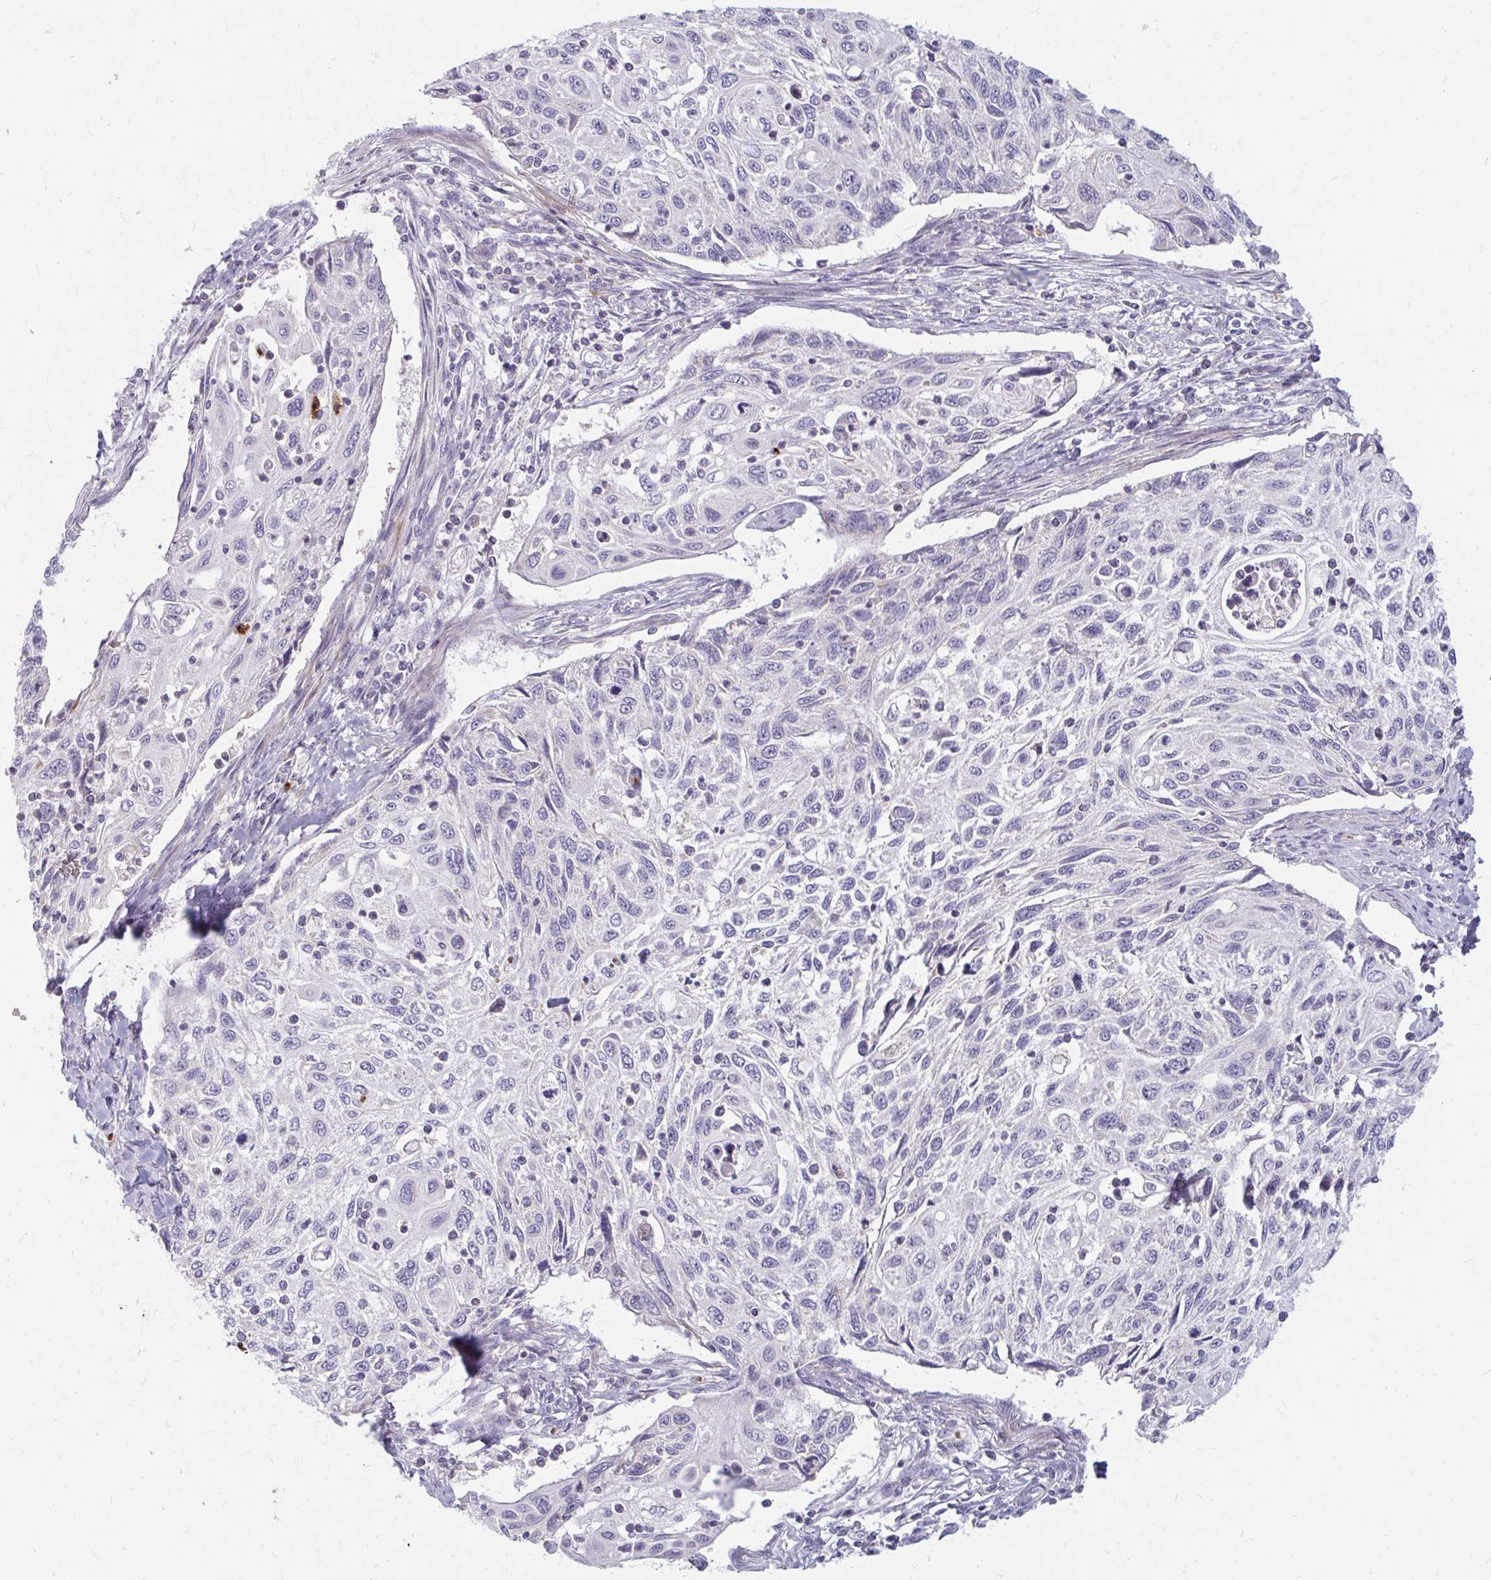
{"staining": {"intensity": "negative", "quantity": "none", "location": "none"}, "tissue": "cervical cancer", "cell_type": "Tumor cells", "image_type": "cancer", "snomed": [{"axis": "morphology", "description": "Squamous cell carcinoma, NOS"}, {"axis": "topography", "description": "Cervix"}], "caption": "Immunohistochemical staining of human cervical squamous cell carcinoma reveals no significant staining in tumor cells.", "gene": "RAB33A", "patient": {"sex": "female", "age": 70}}